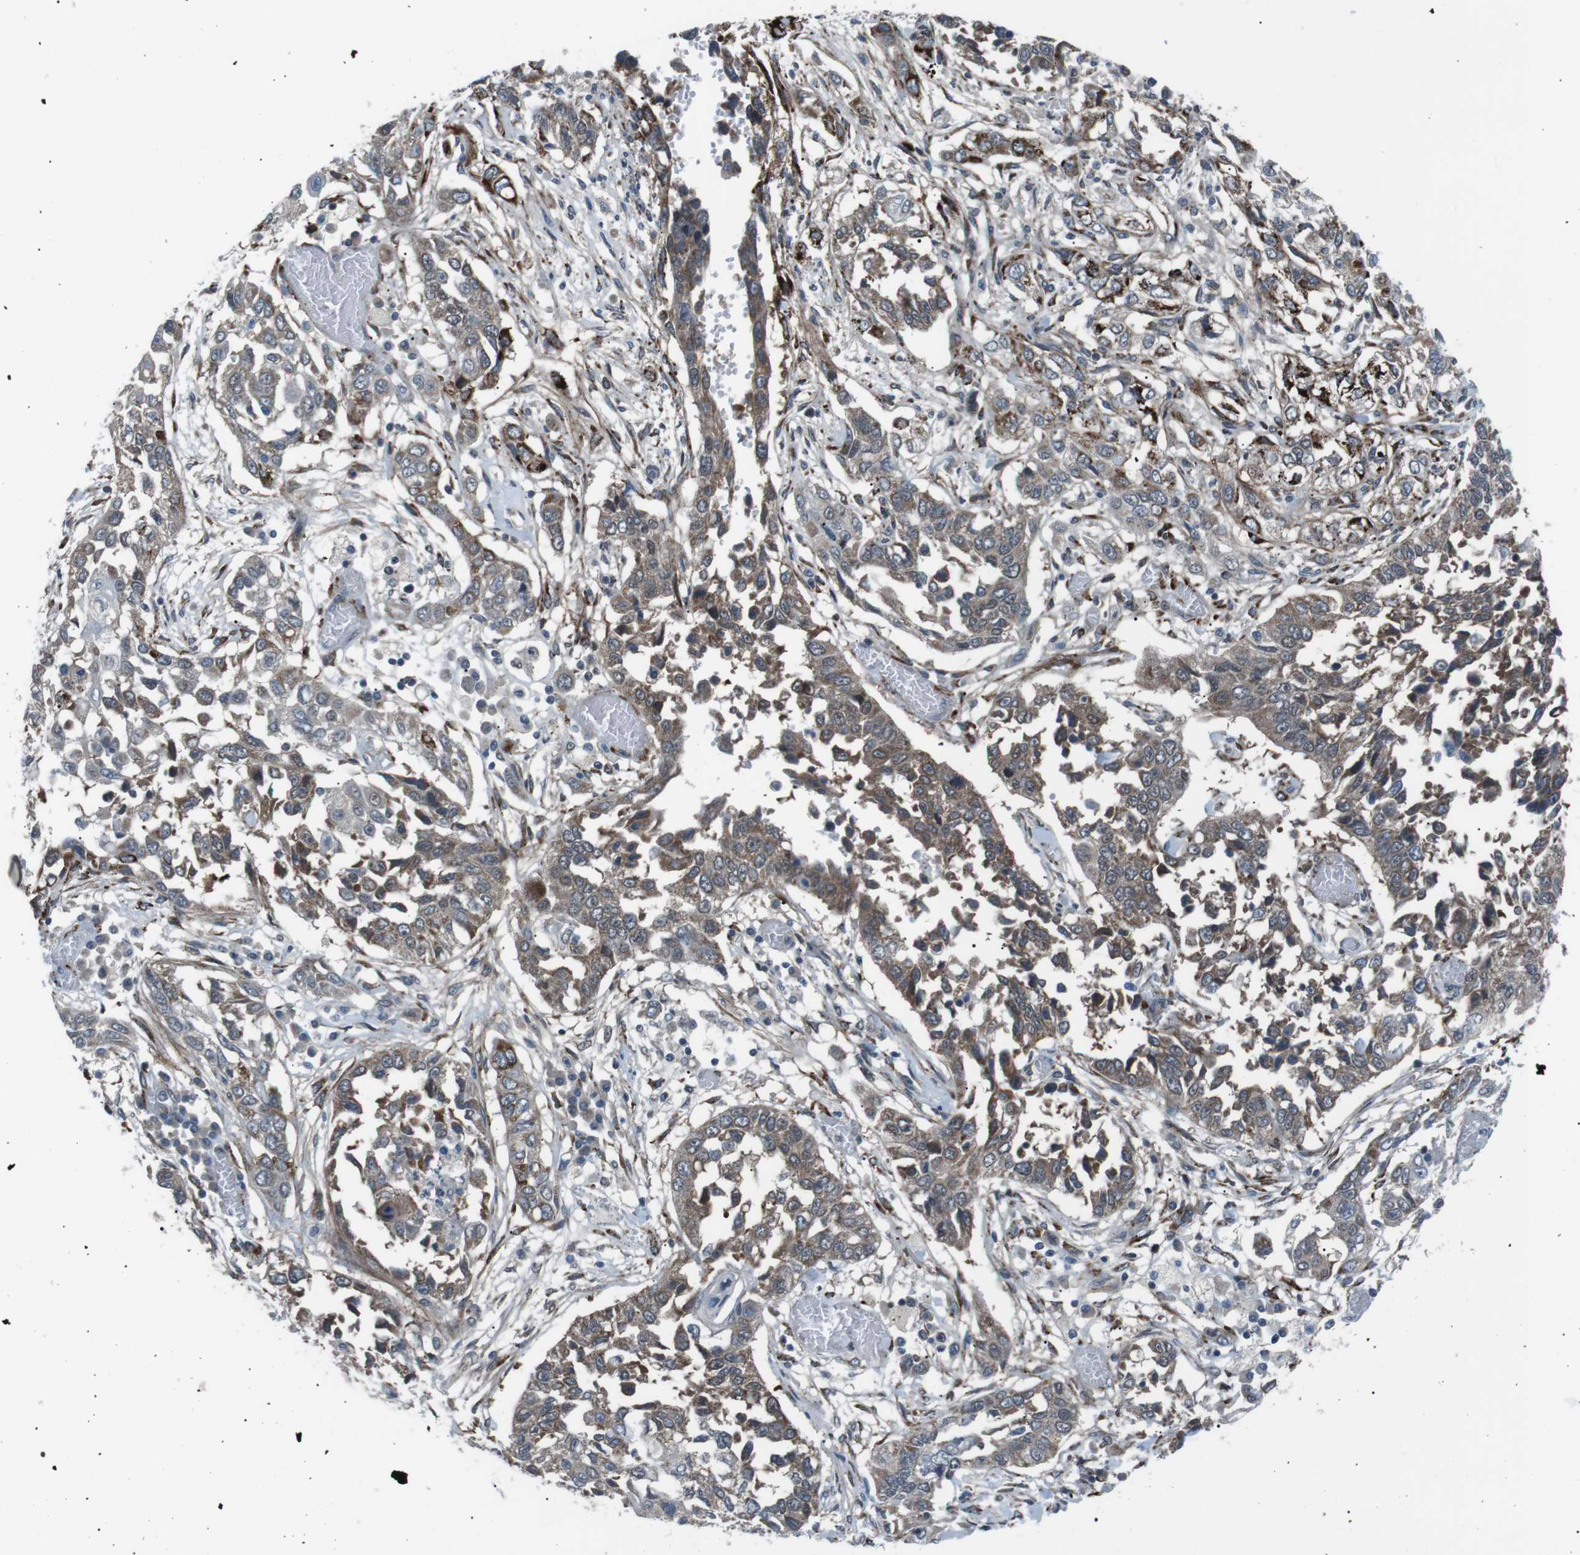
{"staining": {"intensity": "moderate", "quantity": ">75%", "location": "cytoplasmic/membranous"}, "tissue": "lung cancer", "cell_type": "Tumor cells", "image_type": "cancer", "snomed": [{"axis": "morphology", "description": "Squamous cell carcinoma, NOS"}, {"axis": "topography", "description": "Lung"}], "caption": "IHC staining of lung cancer, which exhibits medium levels of moderate cytoplasmic/membranous positivity in approximately >75% of tumor cells indicating moderate cytoplasmic/membranous protein staining. The staining was performed using DAB (3,3'-diaminobenzidine) (brown) for protein detection and nuclei were counterstained in hematoxylin (blue).", "gene": "ARID5B", "patient": {"sex": "male", "age": 71}}